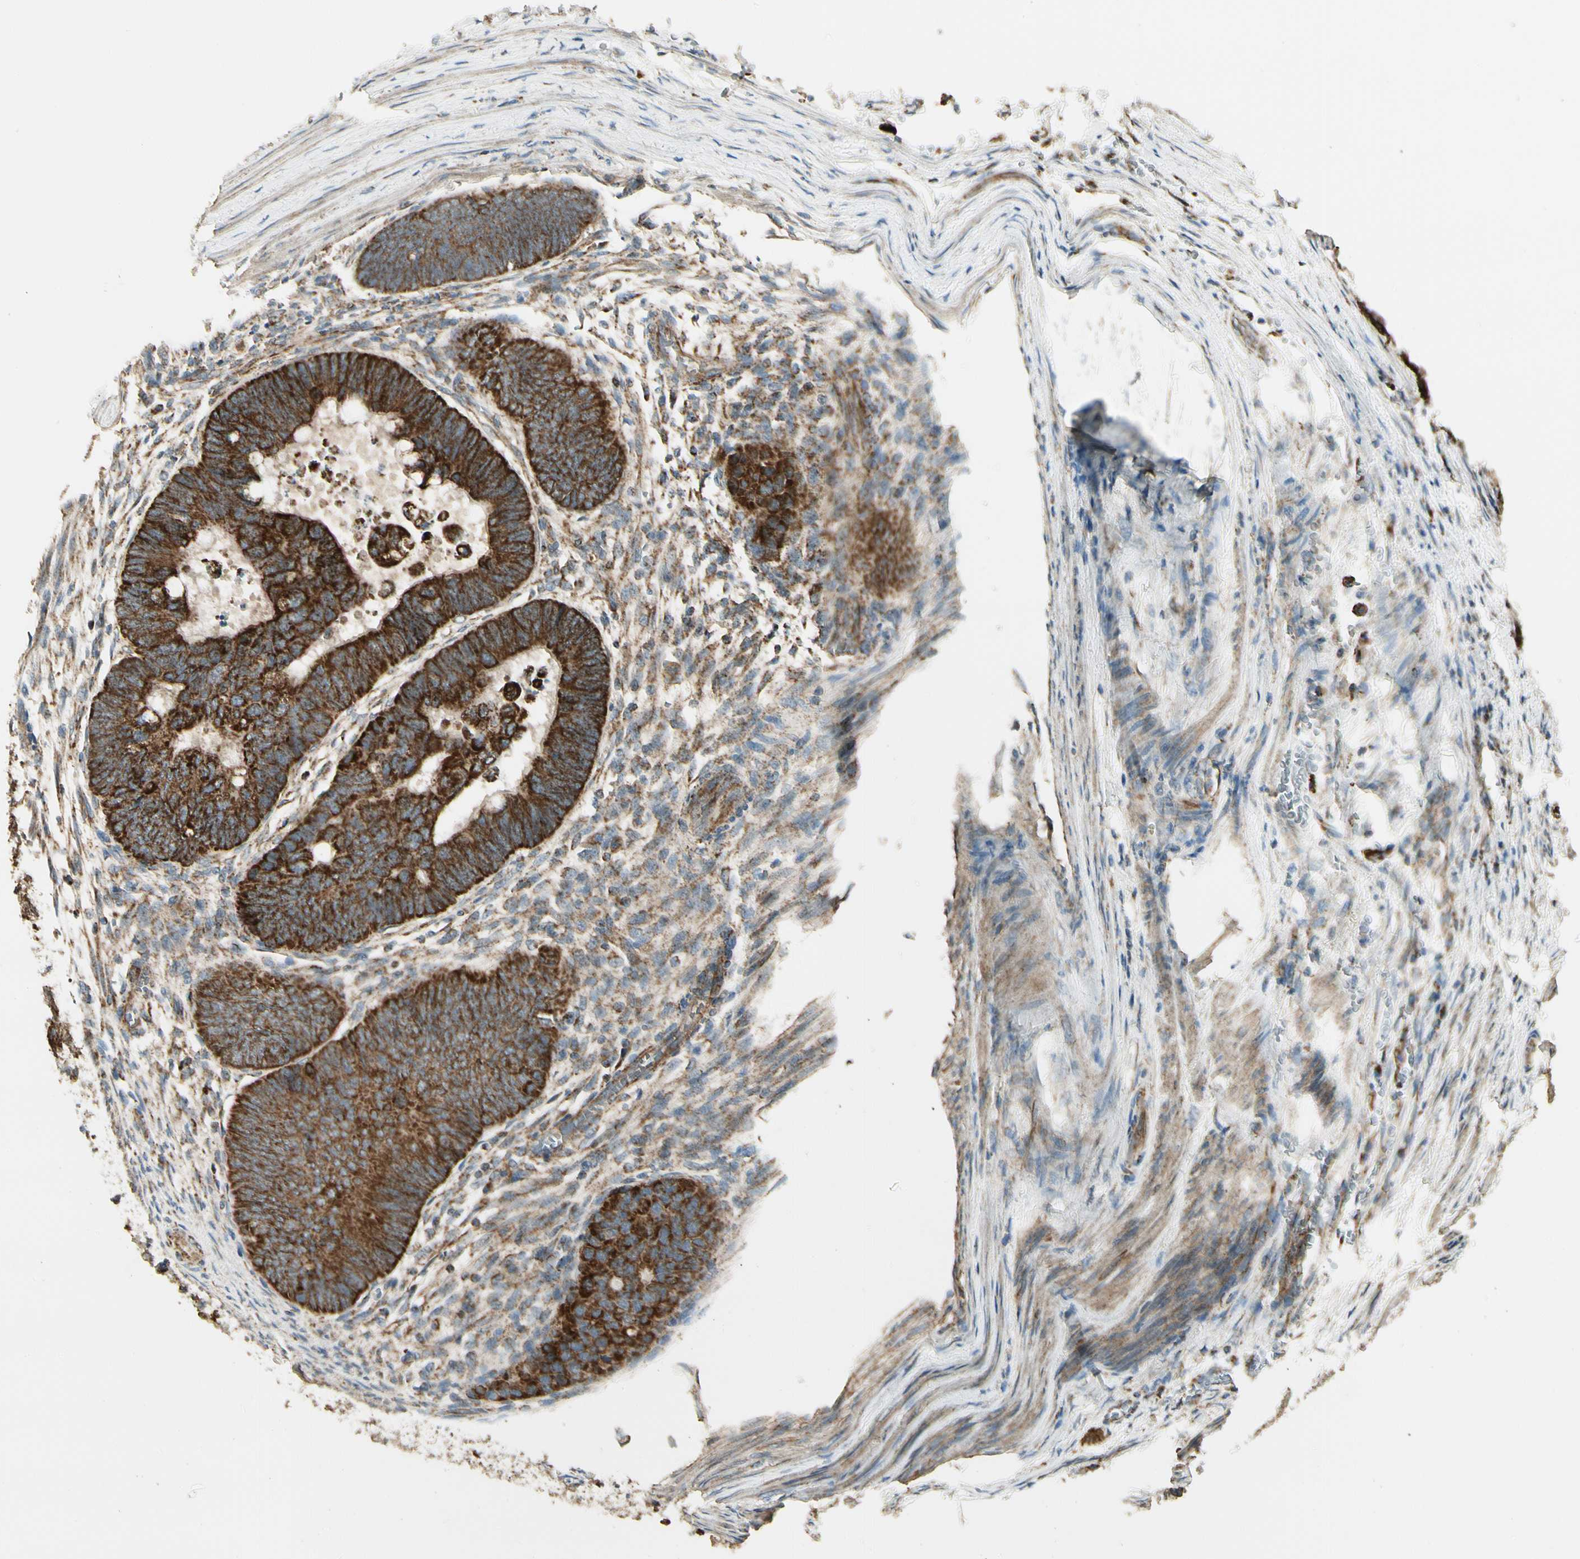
{"staining": {"intensity": "strong", "quantity": ">75%", "location": "cytoplasmic/membranous"}, "tissue": "colorectal cancer", "cell_type": "Tumor cells", "image_type": "cancer", "snomed": [{"axis": "morphology", "description": "Normal tissue, NOS"}, {"axis": "morphology", "description": "Adenocarcinoma, NOS"}, {"axis": "topography", "description": "Rectum"}, {"axis": "topography", "description": "Peripheral nerve tissue"}], "caption": "The micrograph displays staining of colorectal cancer (adenocarcinoma), revealing strong cytoplasmic/membranous protein positivity (brown color) within tumor cells.", "gene": "EPHB3", "patient": {"sex": "male", "age": 92}}